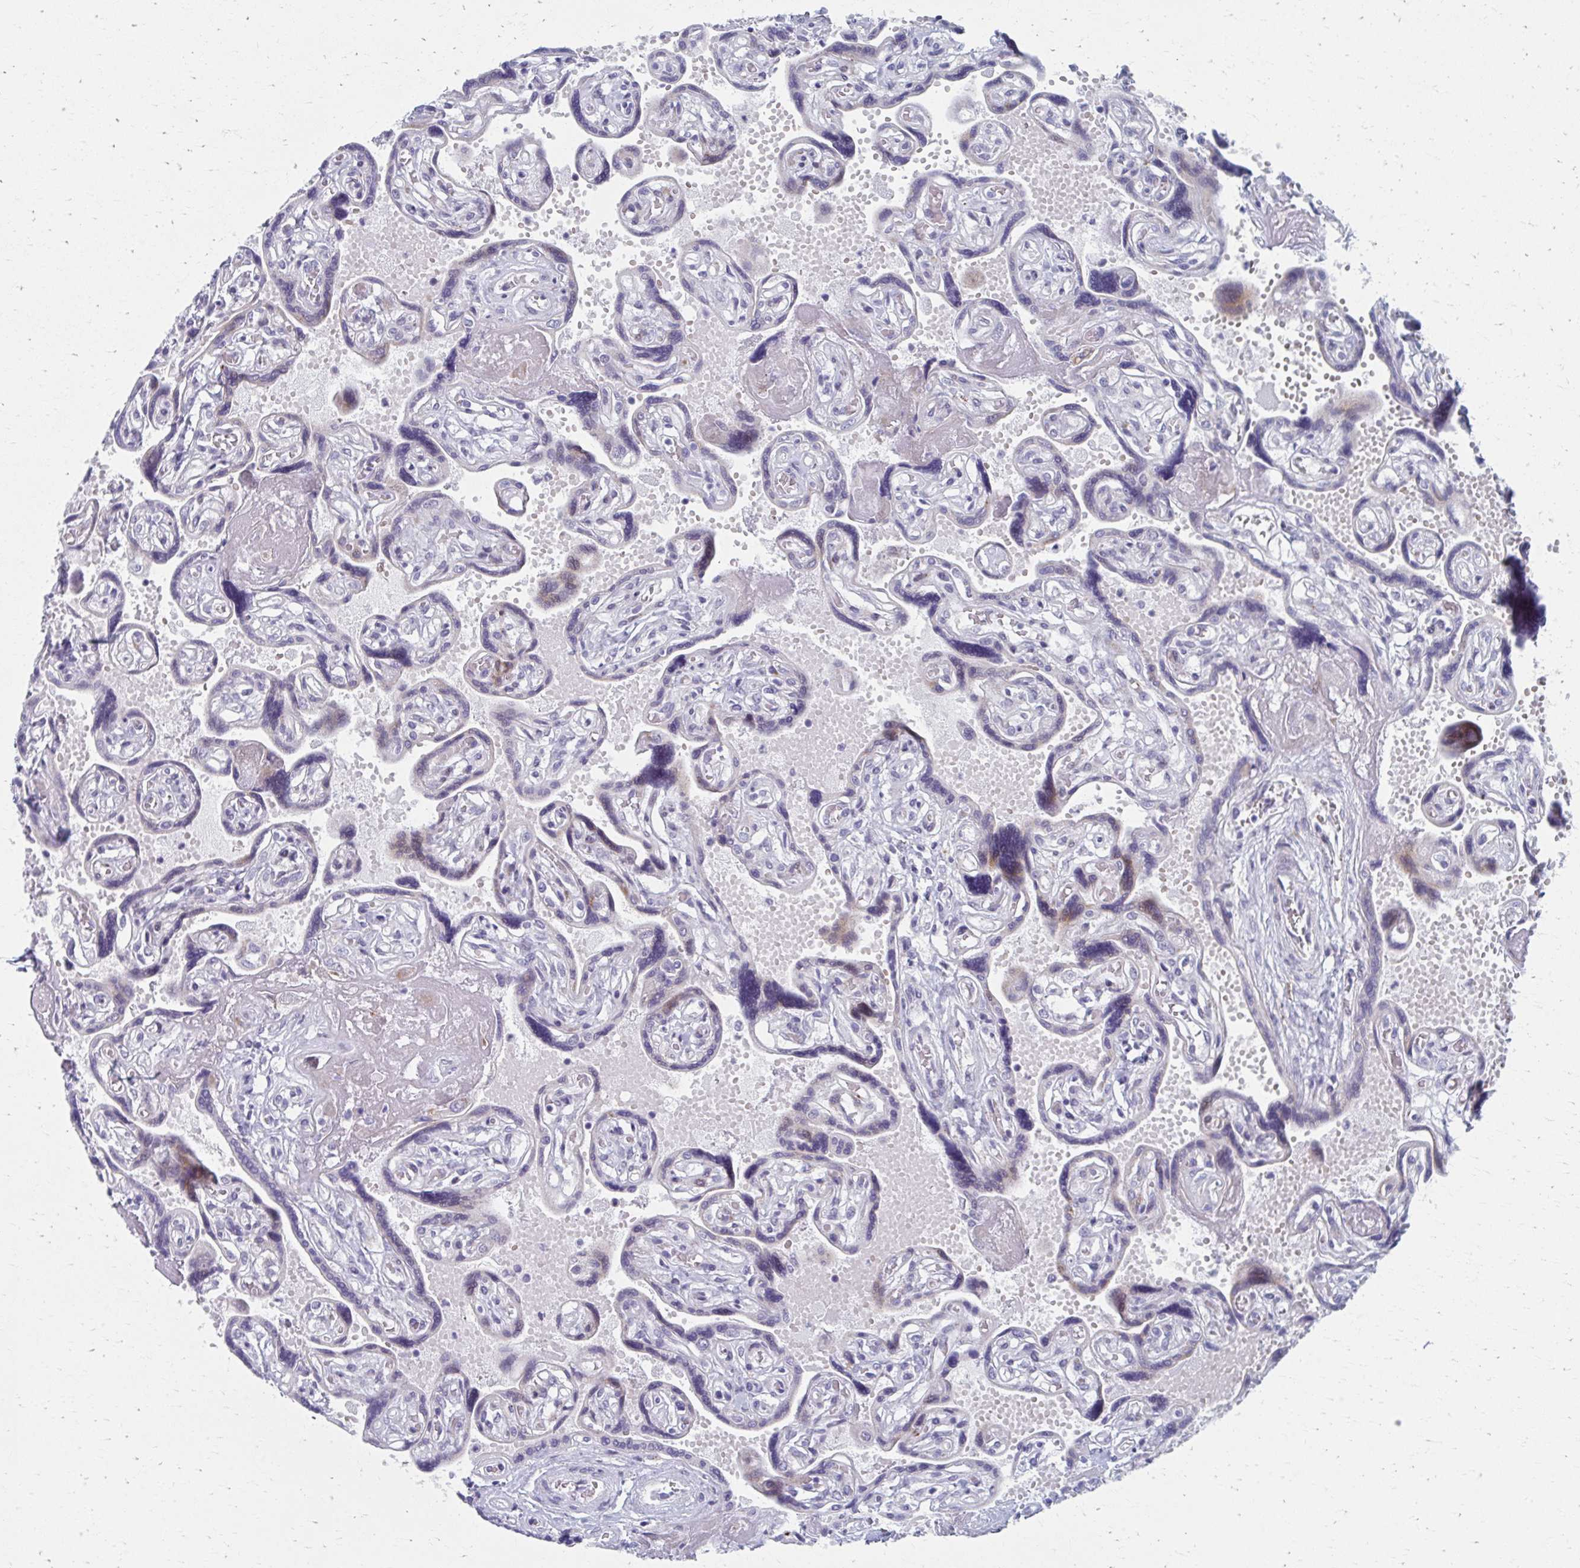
{"staining": {"intensity": "negative", "quantity": "none", "location": "none"}, "tissue": "placenta", "cell_type": "Decidual cells", "image_type": "normal", "snomed": [{"axis": "morphology", "description": "Normal tissue, NOS"}, {"axis": "topography", "description": "Placenta"}], "caption": "DAB (3,3'-diaminobenzidine) immunohistochemical staining of benign human placenta reveals no significant positivity in decidual cells.", "gene": "OLFM2", "patient": {"sex": "female", "age": 32}}